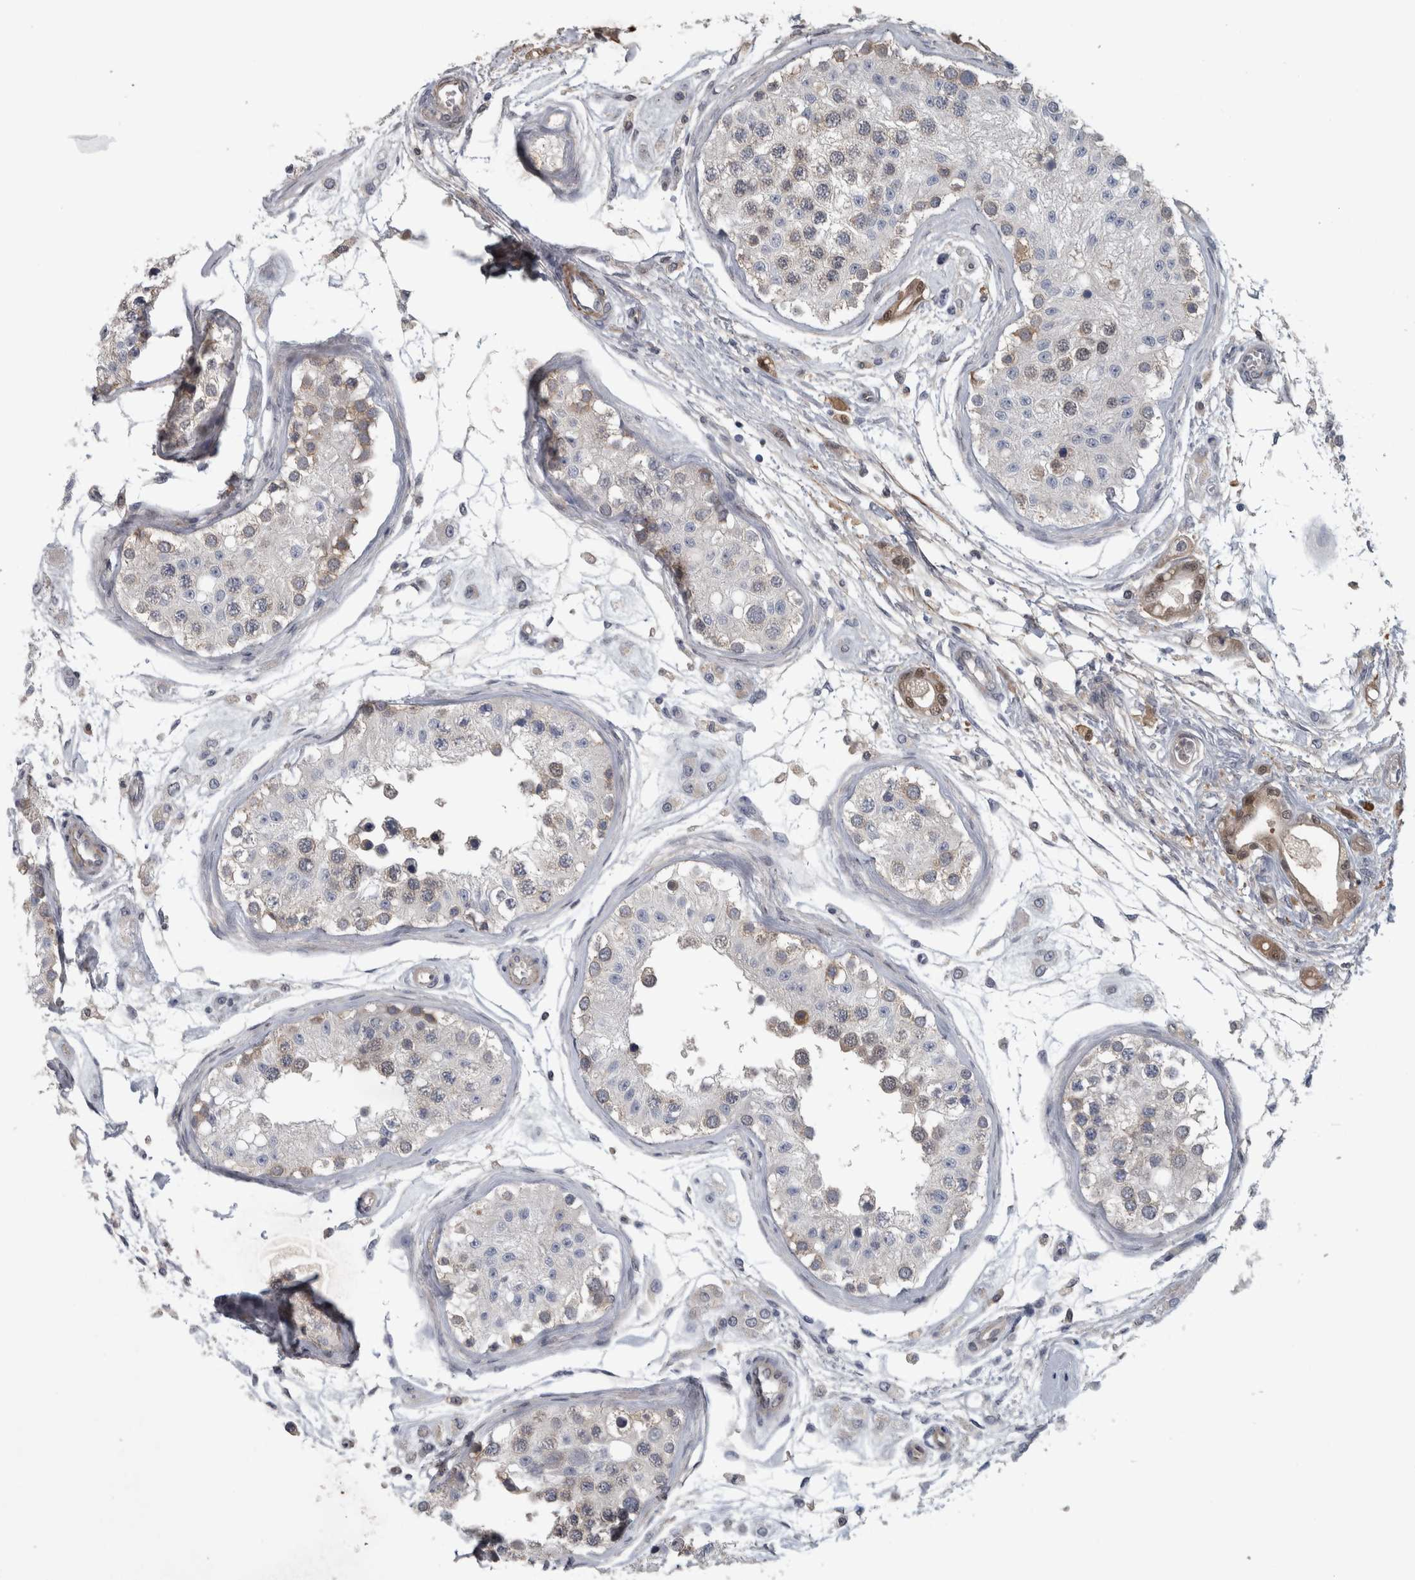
{"staining": {"intensity": "moderate", "quantity": "<25%", "location": "cytoplasmic/membranous"}, "tissue": "testis", "cell_type": "Cells in seminiferous ducts", "image_type": "normal", "snomed": [{"axis": "morphology", "description": "Normal tissue, NOS"}, {"axis": "morphology", "description": "Adenocarcinoma, metastatic, NOS"}, {"axis": "topography", "description": "Testis"}], "caption": "High-power microscopy captured an immunohistochemistry (IHC) photomicrograph of benign testis, revealing moderate cytoplasmic/membranous staining in about <25% of cells in seminiferous ducts. Nuclei are stained in blue.", "gene": "NAPRT", "patient": {"sex": "male", "age": 26}}